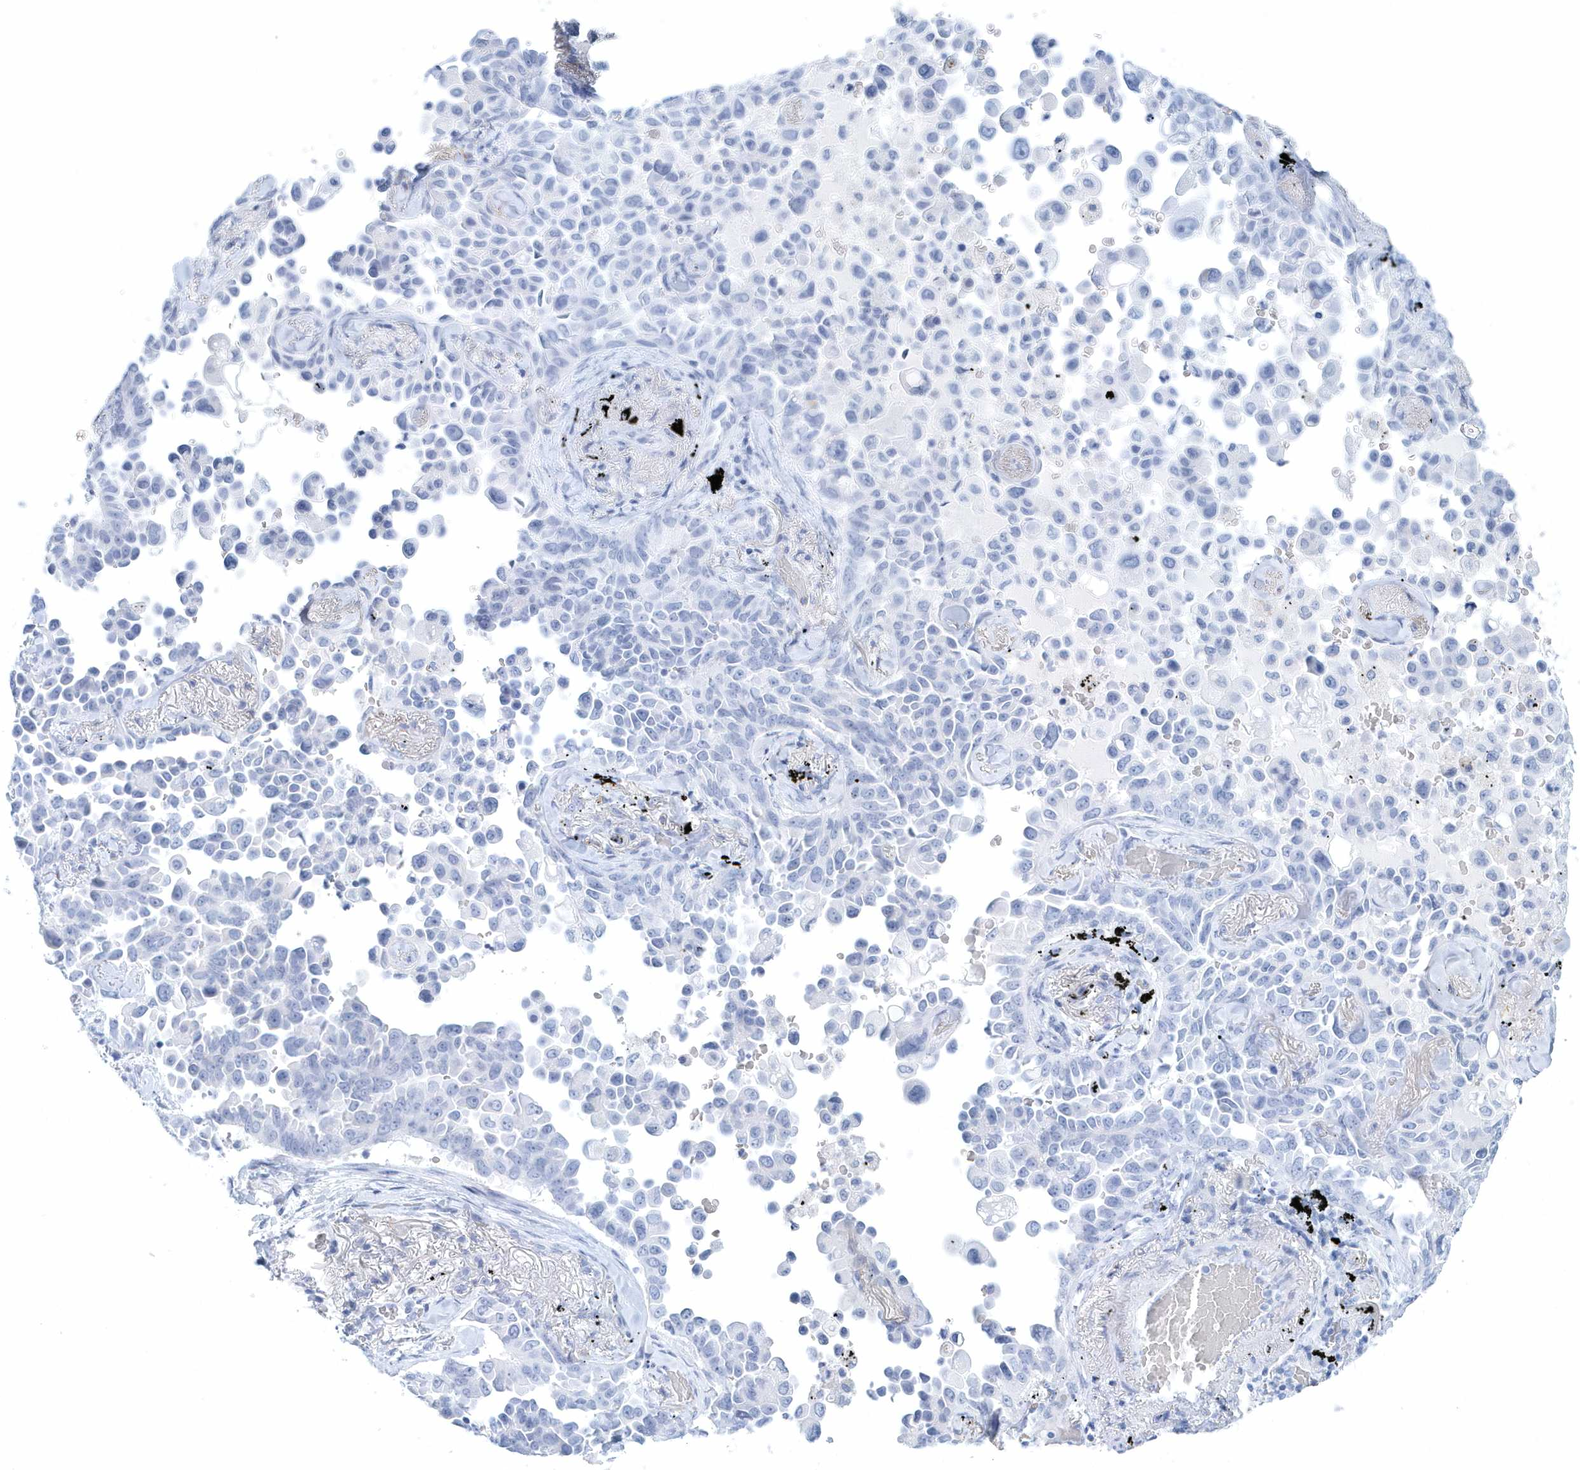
{"staining": {"intensity": "negative", "quantity": "none", "location": "none"}, "tissue": "lung cancer", "cell_type": "Tumor cells", "image_type": "cancer", "snomed": [{"axis": "morphology", "description": "Adenocarcinoma, NOS"}, {"axis": "topography", "description": "Lung"}], "caption": "The image displays no staining of tumor cells in lung cancer (adenocarcinoma).", "gene": "PTPRO", "patient": {"sex": "female", "age": 67}}